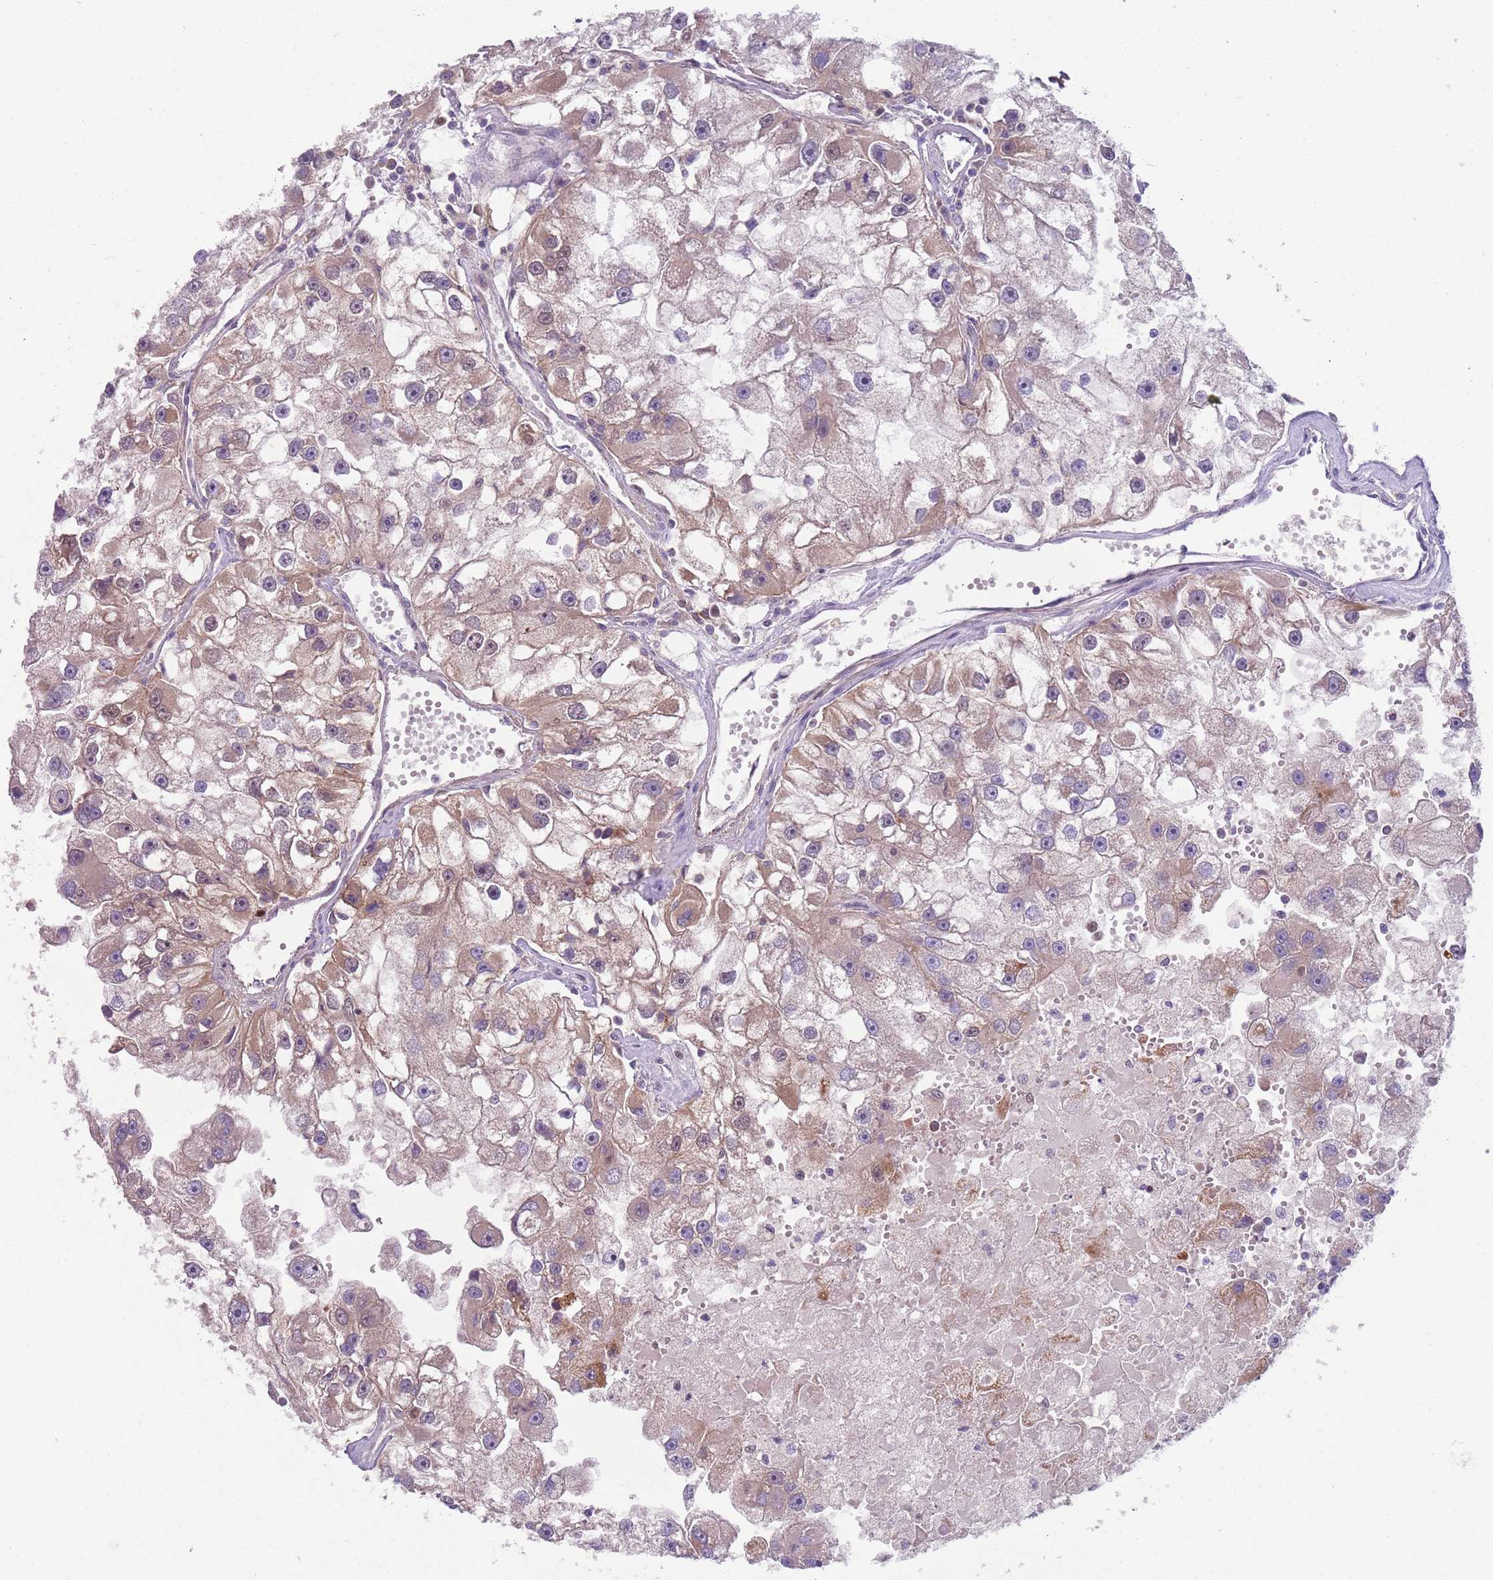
{"staining": {"intensity": "moderate", "quantity": "25%-75%", "location": "cytoplasmic/membranous,nuclear"}, "tissue": "renal cancer", "cell_type": "Tumor cells", "image_type": "cancer", "snomed": [{"axis": "morphology", "description": "Adenocarcinoma, NOS"}, {"axis": "topography", "description": "Kidney"}], "caption": "The photomicrograph exhibits immunohistochemical staining of adenocarcinoma (renal). There is moderate cytoplasmic/membranous and nuclear positivity is present in about 25%-75% of tumor cells.", "gene": "RMND5B", "patient": {"sex": "male", "age": 63}}